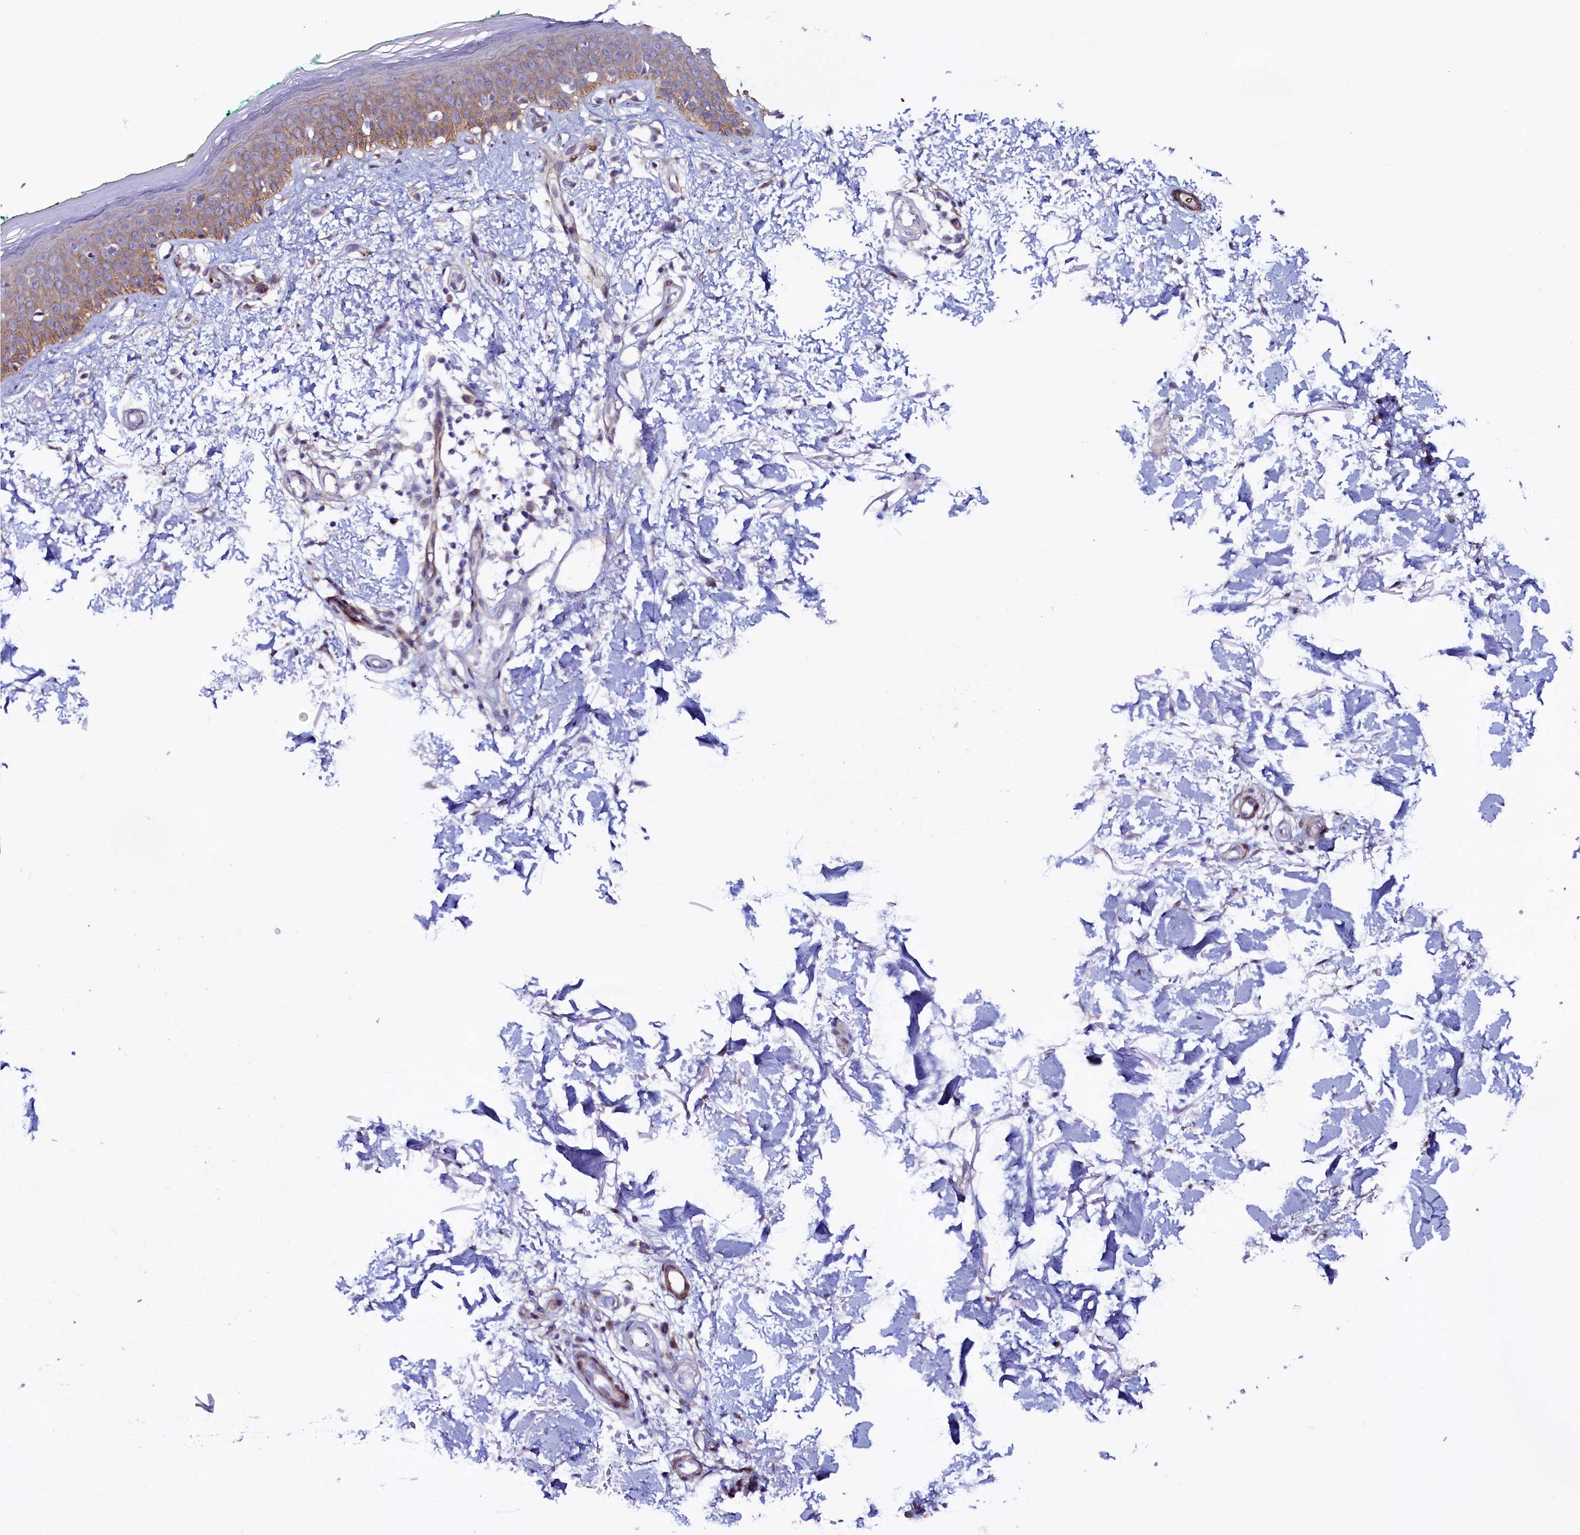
{"staining": {"intensity": "weak", "quantity": ">75%", "location": "cytoplasmic/membranous"}, "tissue": "skin", "cell_type": "Fibroblasts", "image_type": "normal", "snomed": [{"axis": "morphology", "description": "Normal tissue, NOS"}, {"axis": "topography", "description": "Skin"}], "caption": "This image reveals normal skin stained with immunohistochemistry (IHC) to label a protein in brown. The cytoplasmic/membranous of fibroblasts show weak positivity for the protein. Nuclei are counter-stained blue.", "gene": "PACSIN3", "patient": {"sex": "male", "age": 62}}